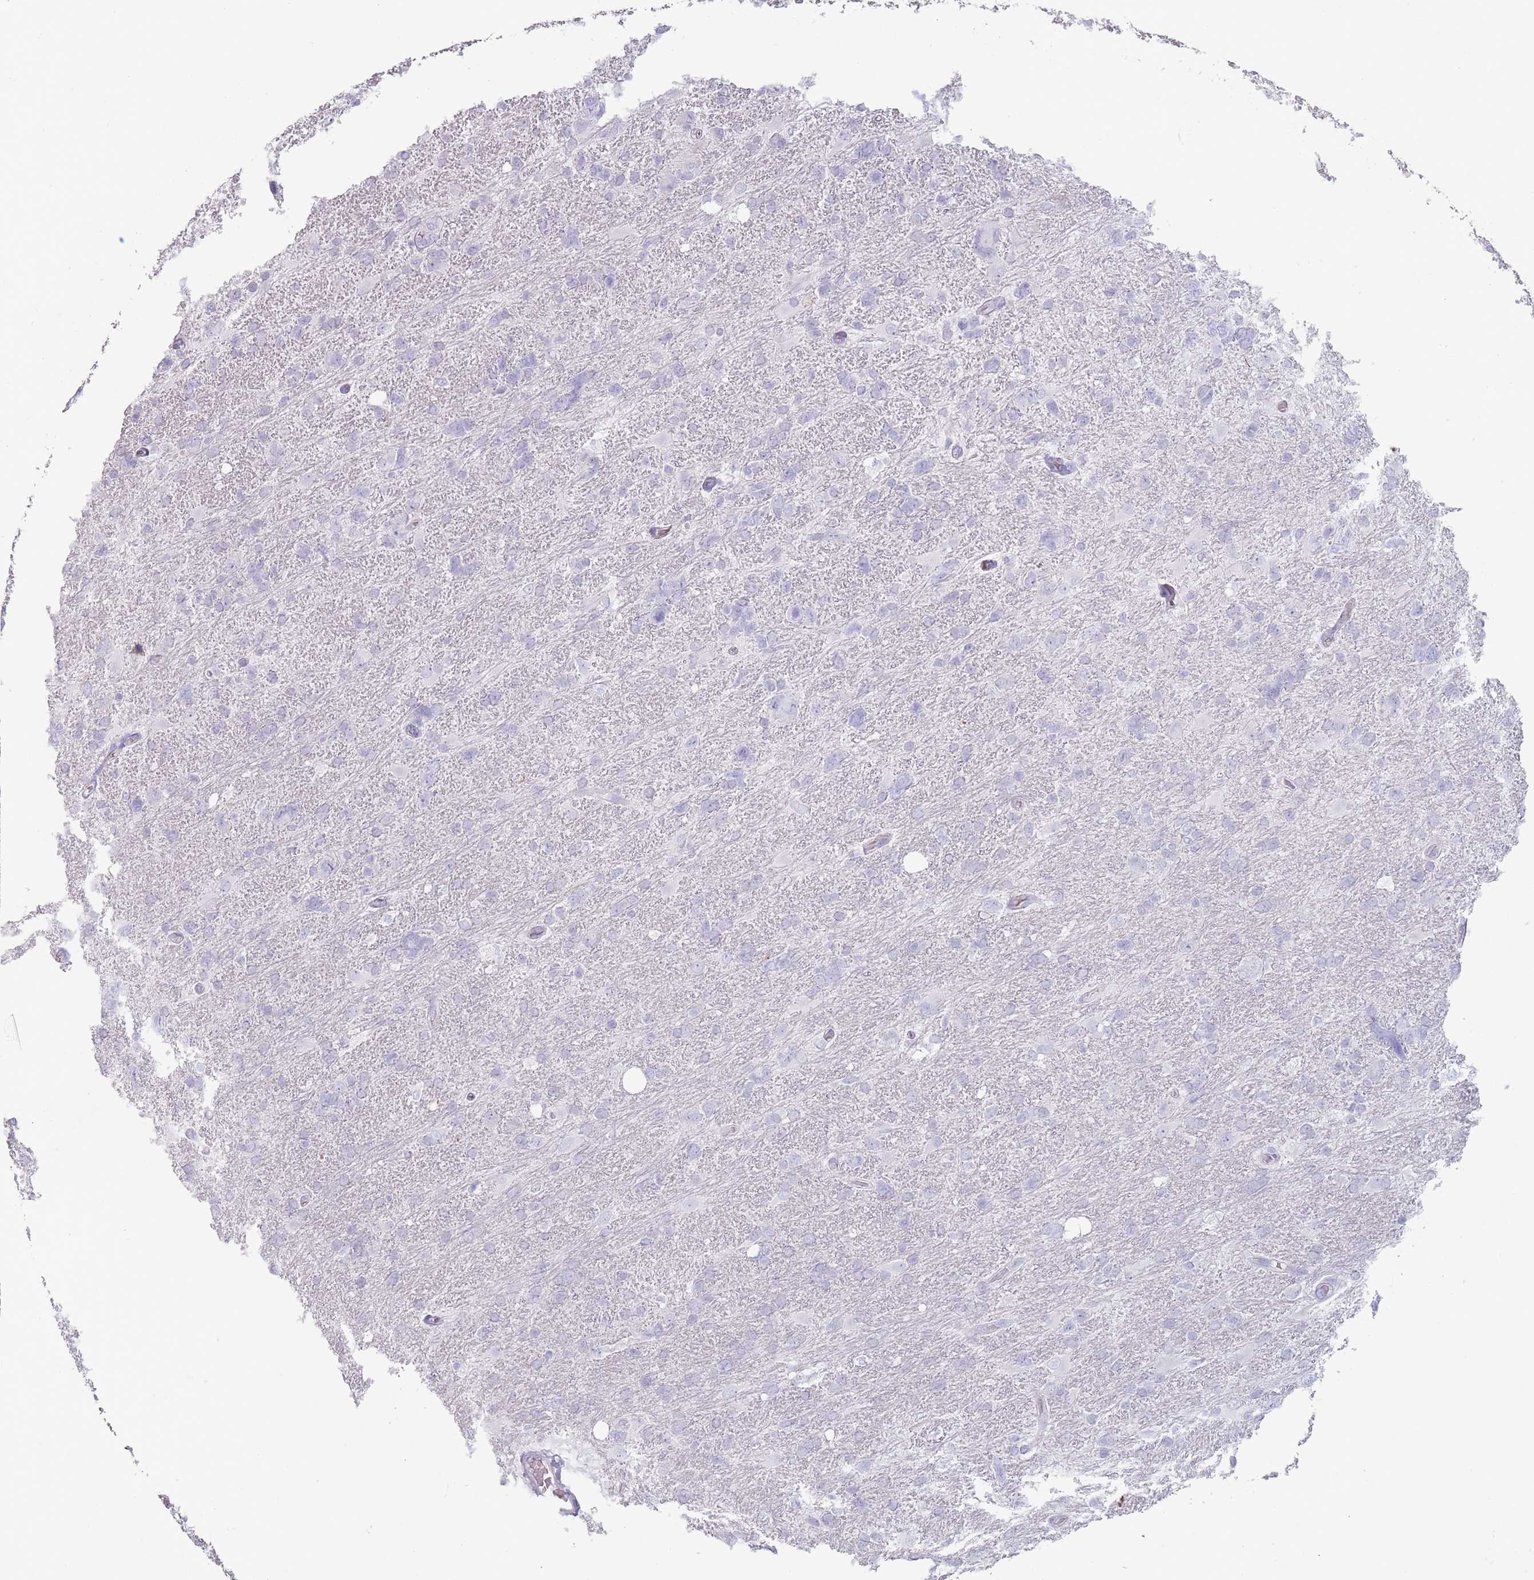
{"staining": {"intensity": "negative", "quantity": "none", "location": "none"}, "tissue": "glioma", "cell_type": "Tumor cells", "image_type": "cancer", "snomed": [{"axis": "morphology", "description": "Glioma, malignant, High grade"}, {"axis": "topography", "description": "Brain"}], "caption": "An immunohistochemistry histopathology image of malignant glioma (high-grade) is shown. There is no staining in tumor cells of malignant glioma (high-grade). (Brightfield microscopy of DAB (3,3'-diaminobenzidine) IHC at high magnification).", "gene": "RHBG", "patient": {"sex": "male", "age": 61}}